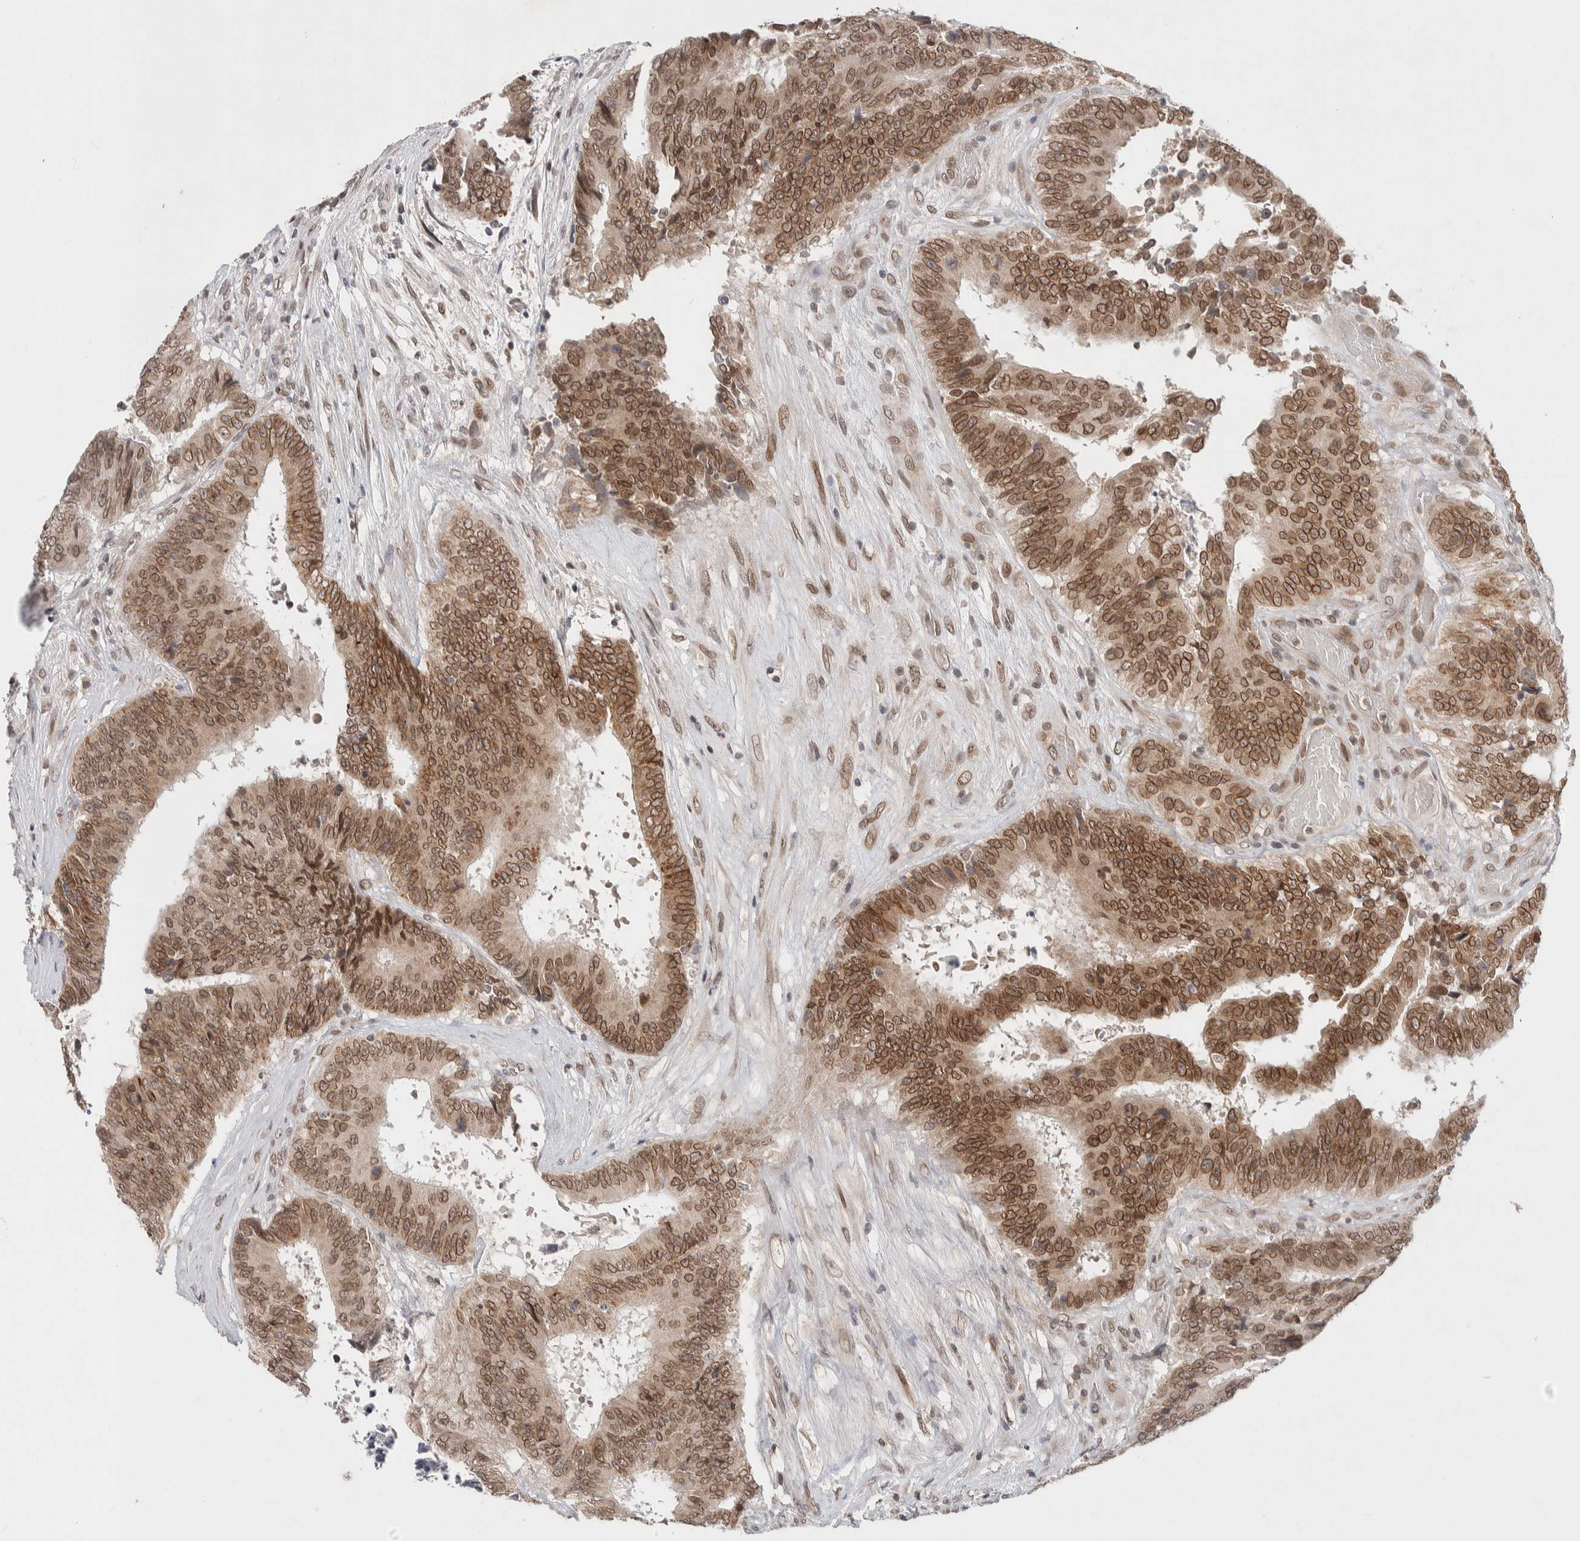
{"staining": {"intensity": "moderate", "quantity": ">75%", "location": "cytoplasmic/membranous,nuclear"}, "tissue": "colorectal cancer", "cell_type": "Tumor cells", "image_type": "cancer", "snomed": [{"axis": "morphology", "description": "Adenocarcinoma, NOS"}, {"axis": "topography", "description": "Rectum"}], "caption": "High-magnification brightfield microscopy of colorectal adenocarcinoma stained with DAB (3,3'-diaminobenzidine) (brown) and counterstained with hematoxylin (blue). tumor cells exhibit moderate cytoplasmic/membranous and nuclear positivity is present in about>75% of cells.", "gene": "CRAT", "patient": {"sex": "male", "age": 72}}